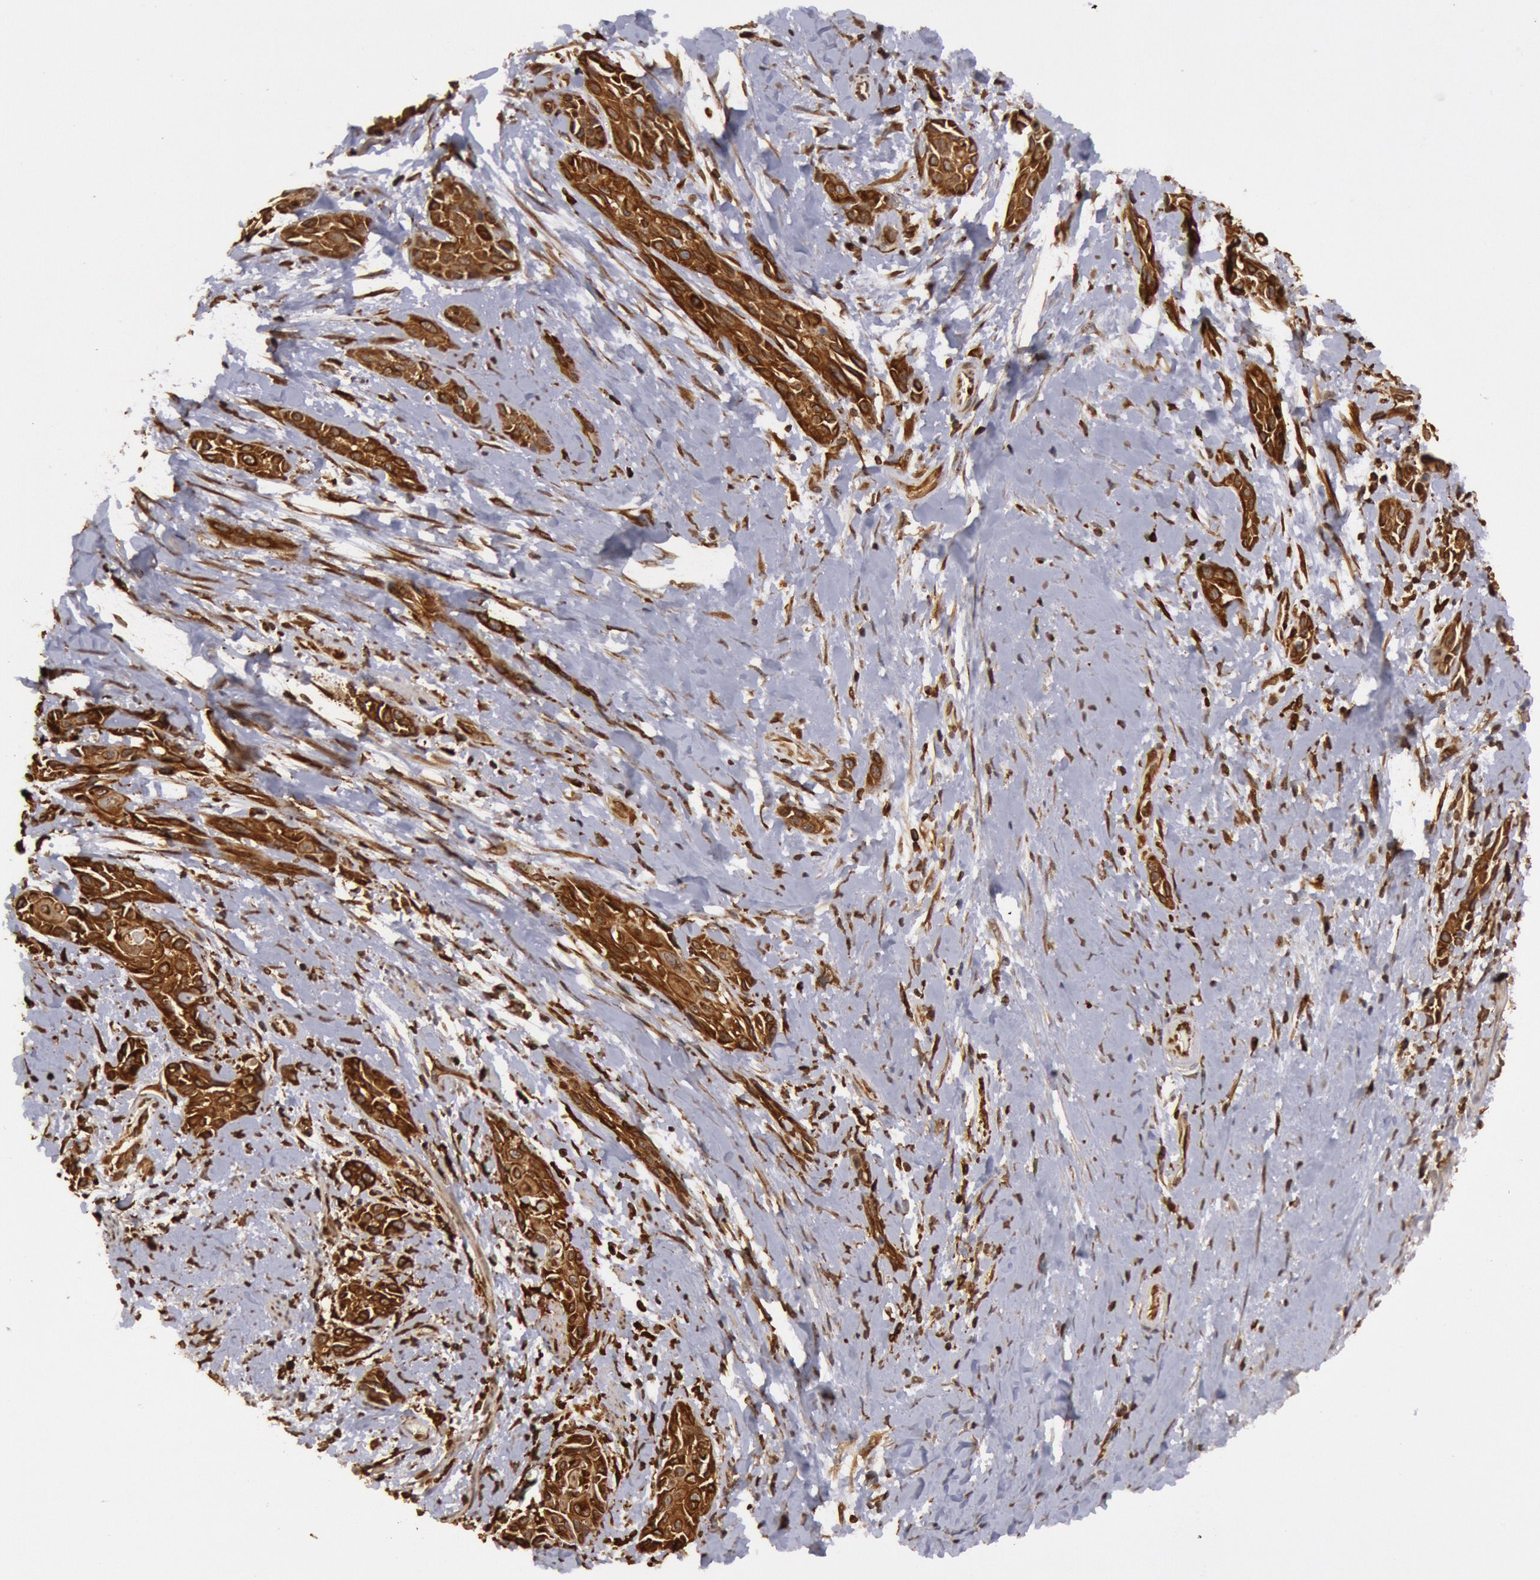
{"staining": {"intensity": "strong", "quantity": ">75%", "location": "cytoplasmic/membranous"}, "tissue": "skin cancer", "cell_type": "Tumor cells", "image_type": "cancer", "snomed": [{"axis": "morphology", "description": "Squamous cell carcinoma, NOS"}, {"axis": "topography", "description": "Skin"}, {"axis": "topography", "description": "Anal"}], "caption": "A high amount of strong cytoplasmic/membranous staining is seen in approximately >75% of tumor cells in skin squamous cell carcinoma tissue. (Stains: DAB in brown, nuclei in blue, Microscopy: brightfield microscopy at high magnification).", "gene": "TAP2", "patient": {"sex": "male", "age": 64}}